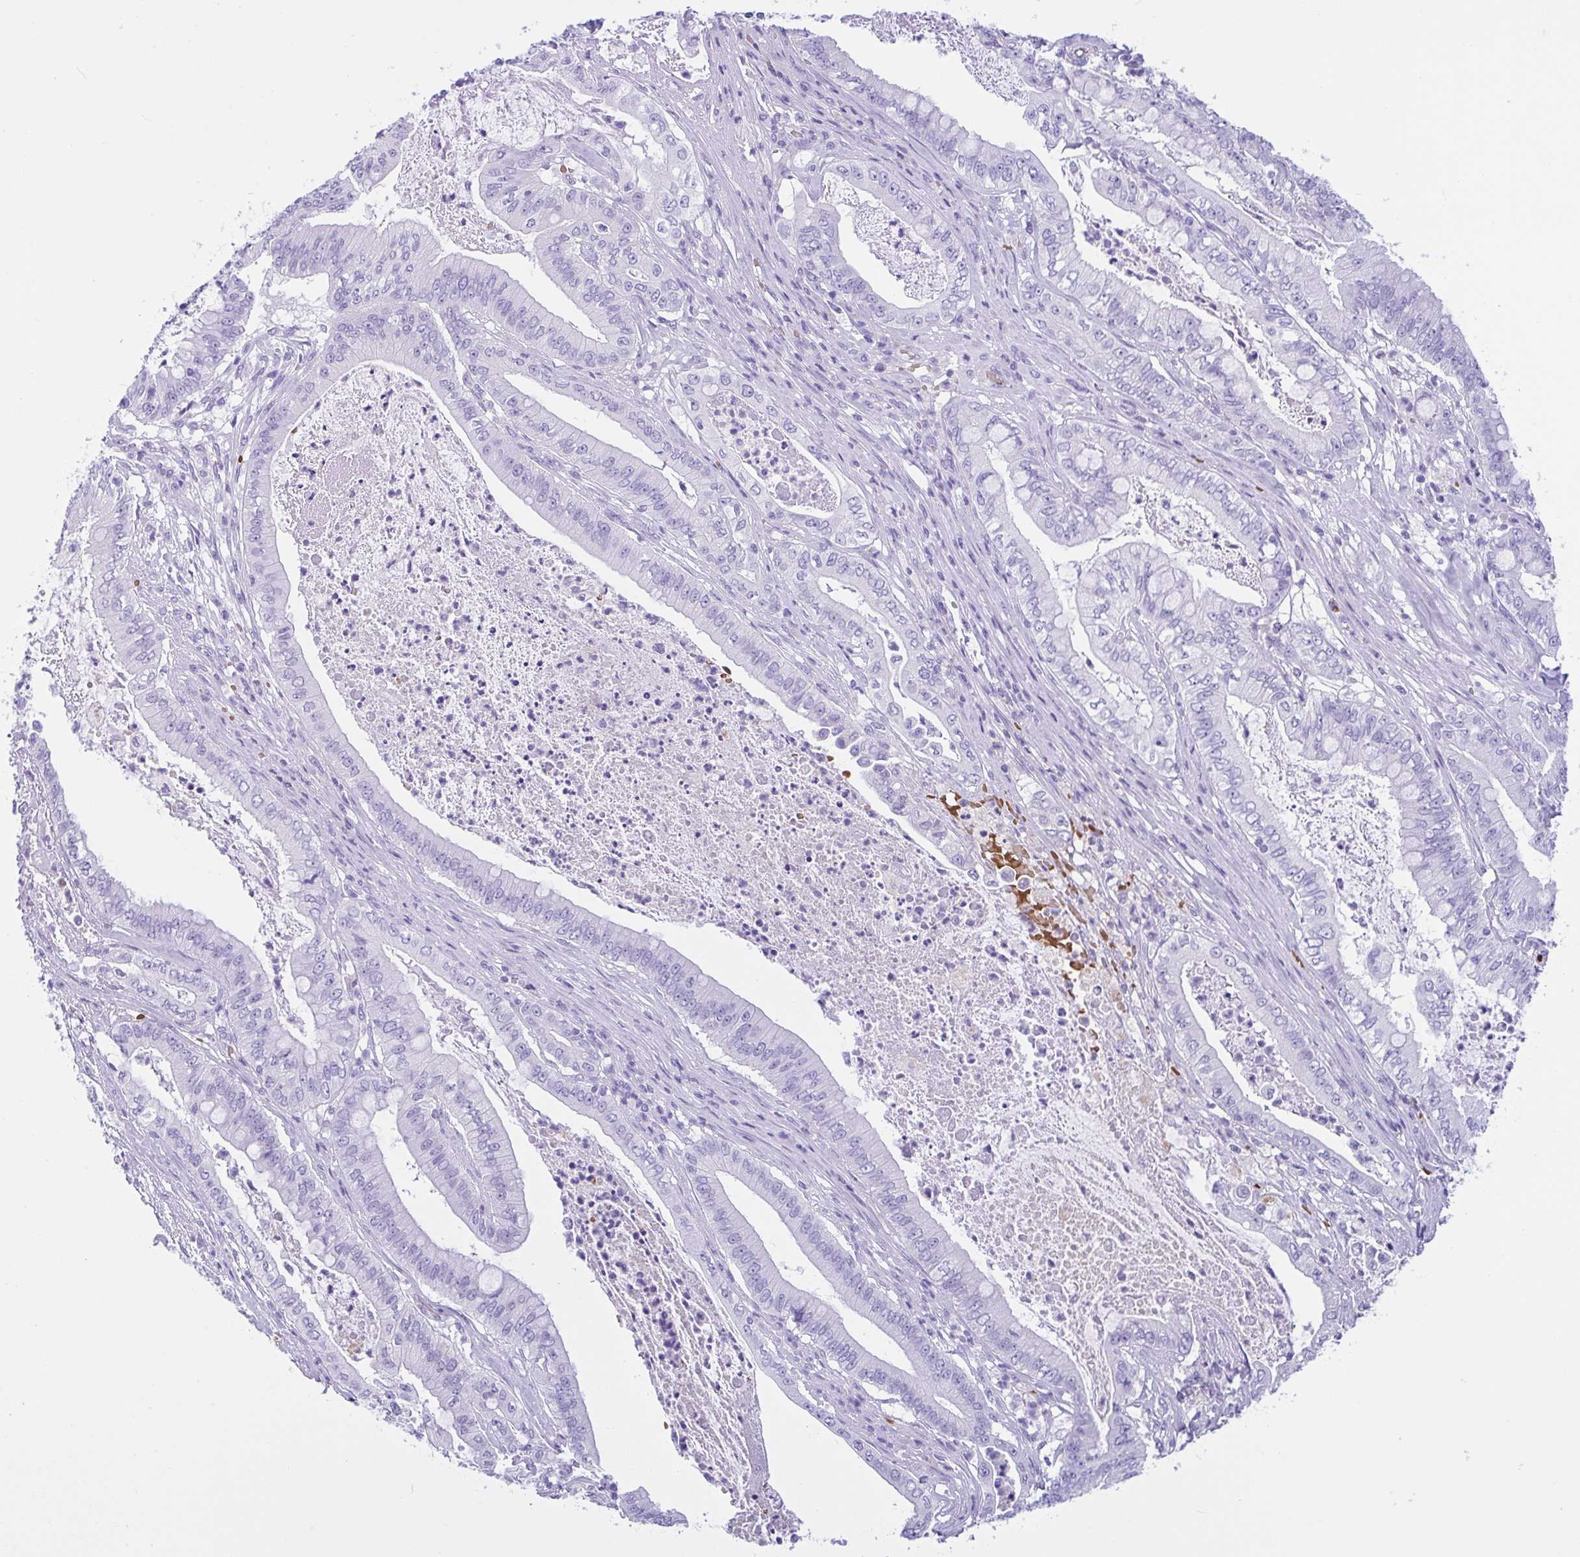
{"staining": {"intensity": "negative", "quantity": "none", "location": "none"}, "tissue": "pancreatic cancer", "cell_type": "Tumor cells", "image_type": "cancer", "snomed": [{"axis": "morphology", "description": "Adenocarcinoma, NOS"}, {"axis": "topography", "description": "Pancreas"}], "caption": "Immunohistochemistry (IHC) micrograph of human pancreatic cancer (adenocarcinoma) stained for a protein (brown), which shows no positivity in tumor cells. (Stains: DAB (3,3'-diaminobenzidine) immunohistochemistry with hematoxylin counter stain, Microscopy: brightfield microscopy at high magnification).", "gene": "TMEM79", "patient": {"sex": "male", "age": 71}}